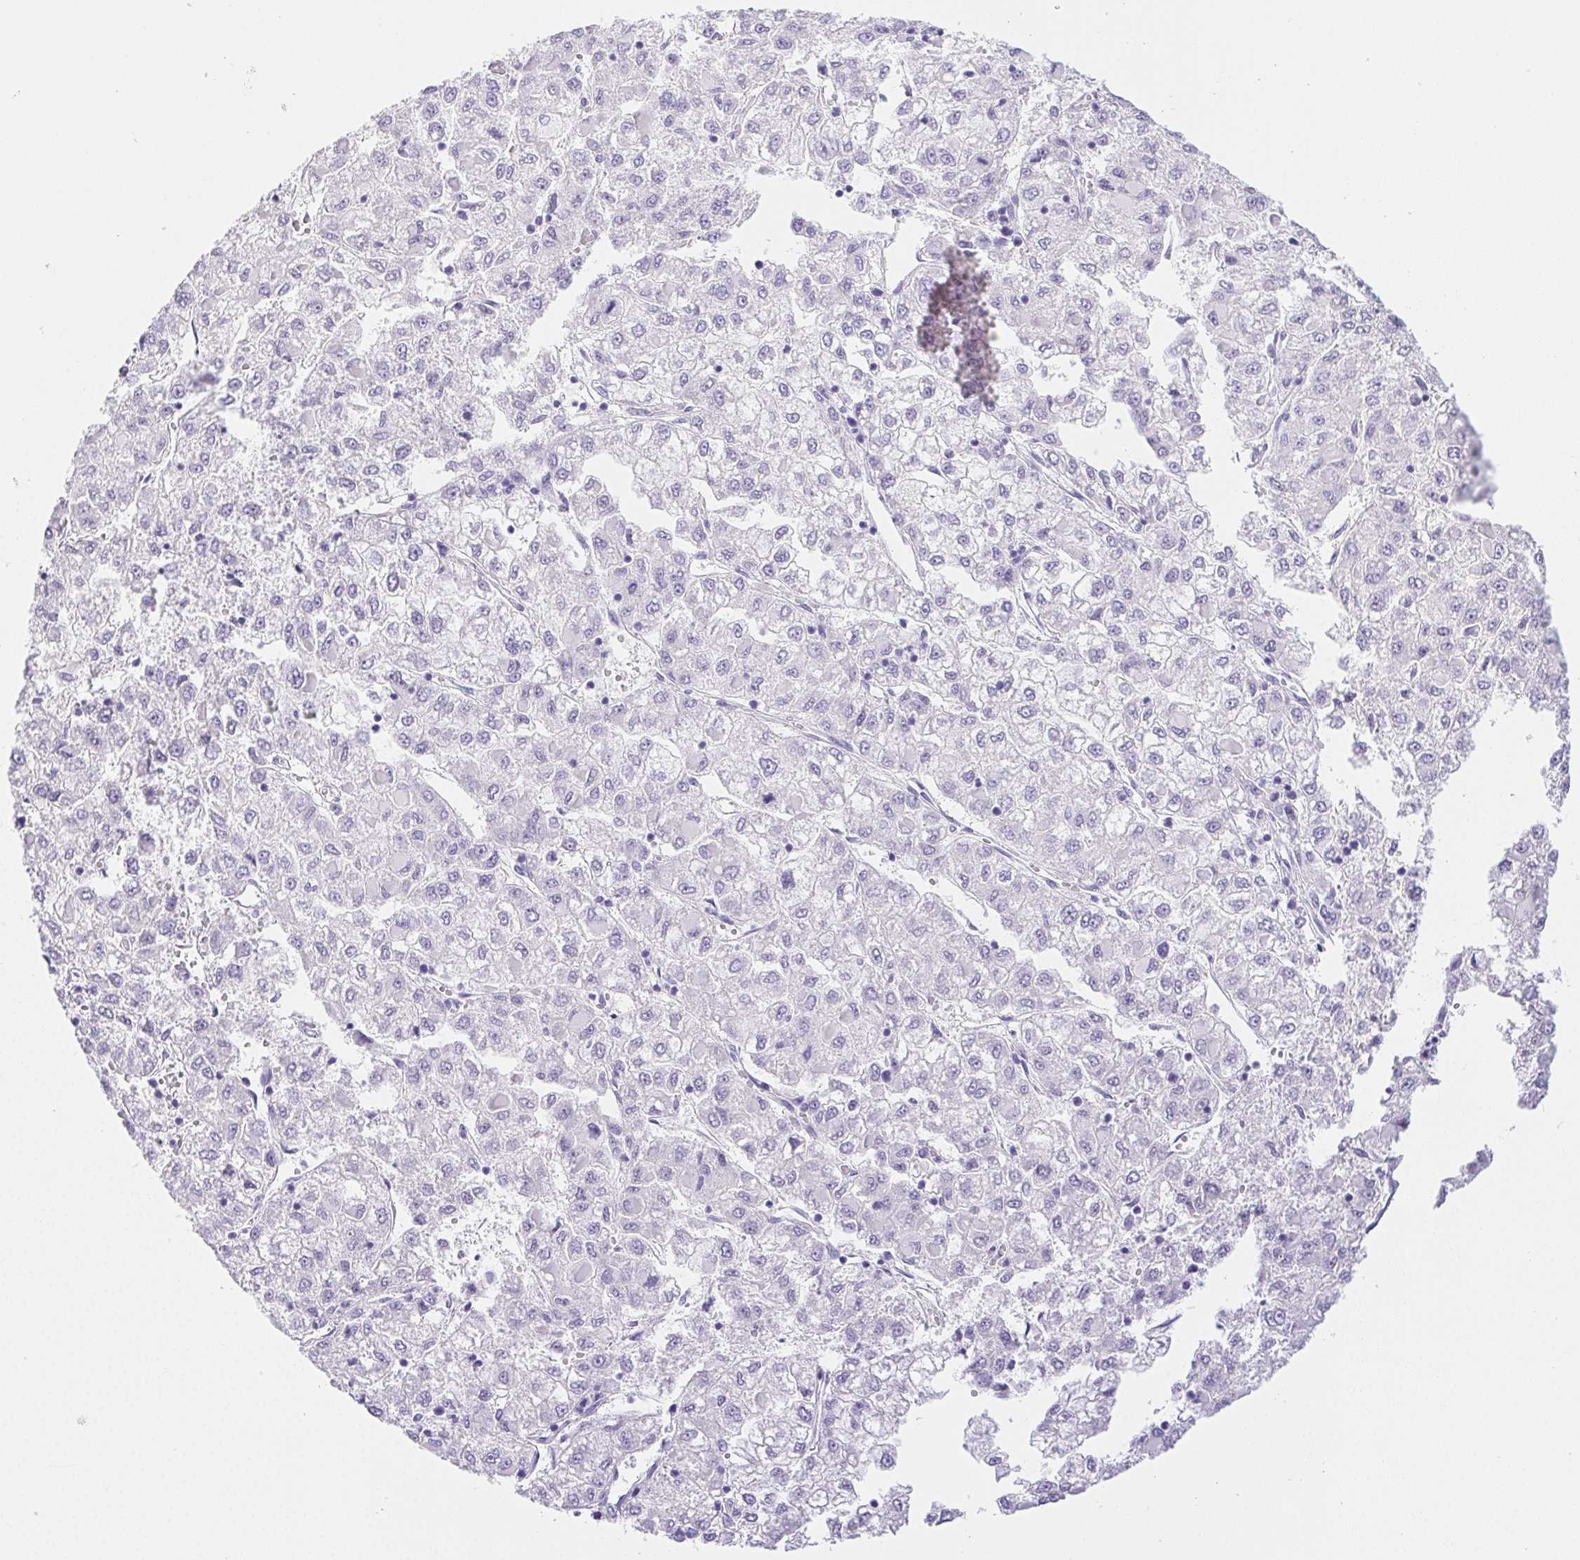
{"staining": {"intensity": "negative", "quantity": "none", "location": "none"}, "tissue": "liver cancer", "cell_type": "Tumor cells", "image_type": "cancer", "snomed": [{"axis": "morphology", "description": "Carcinoma, Hepatocellular, NOS"}, {"axis": "topography", "description": "Liver"}], "caption": "Human liver cancer stained for a protein using immunohistochemistry exhibits no expression in tumor cells.", "gene": "PNLIP", "patient": {"sex": "male", "age": 40}}